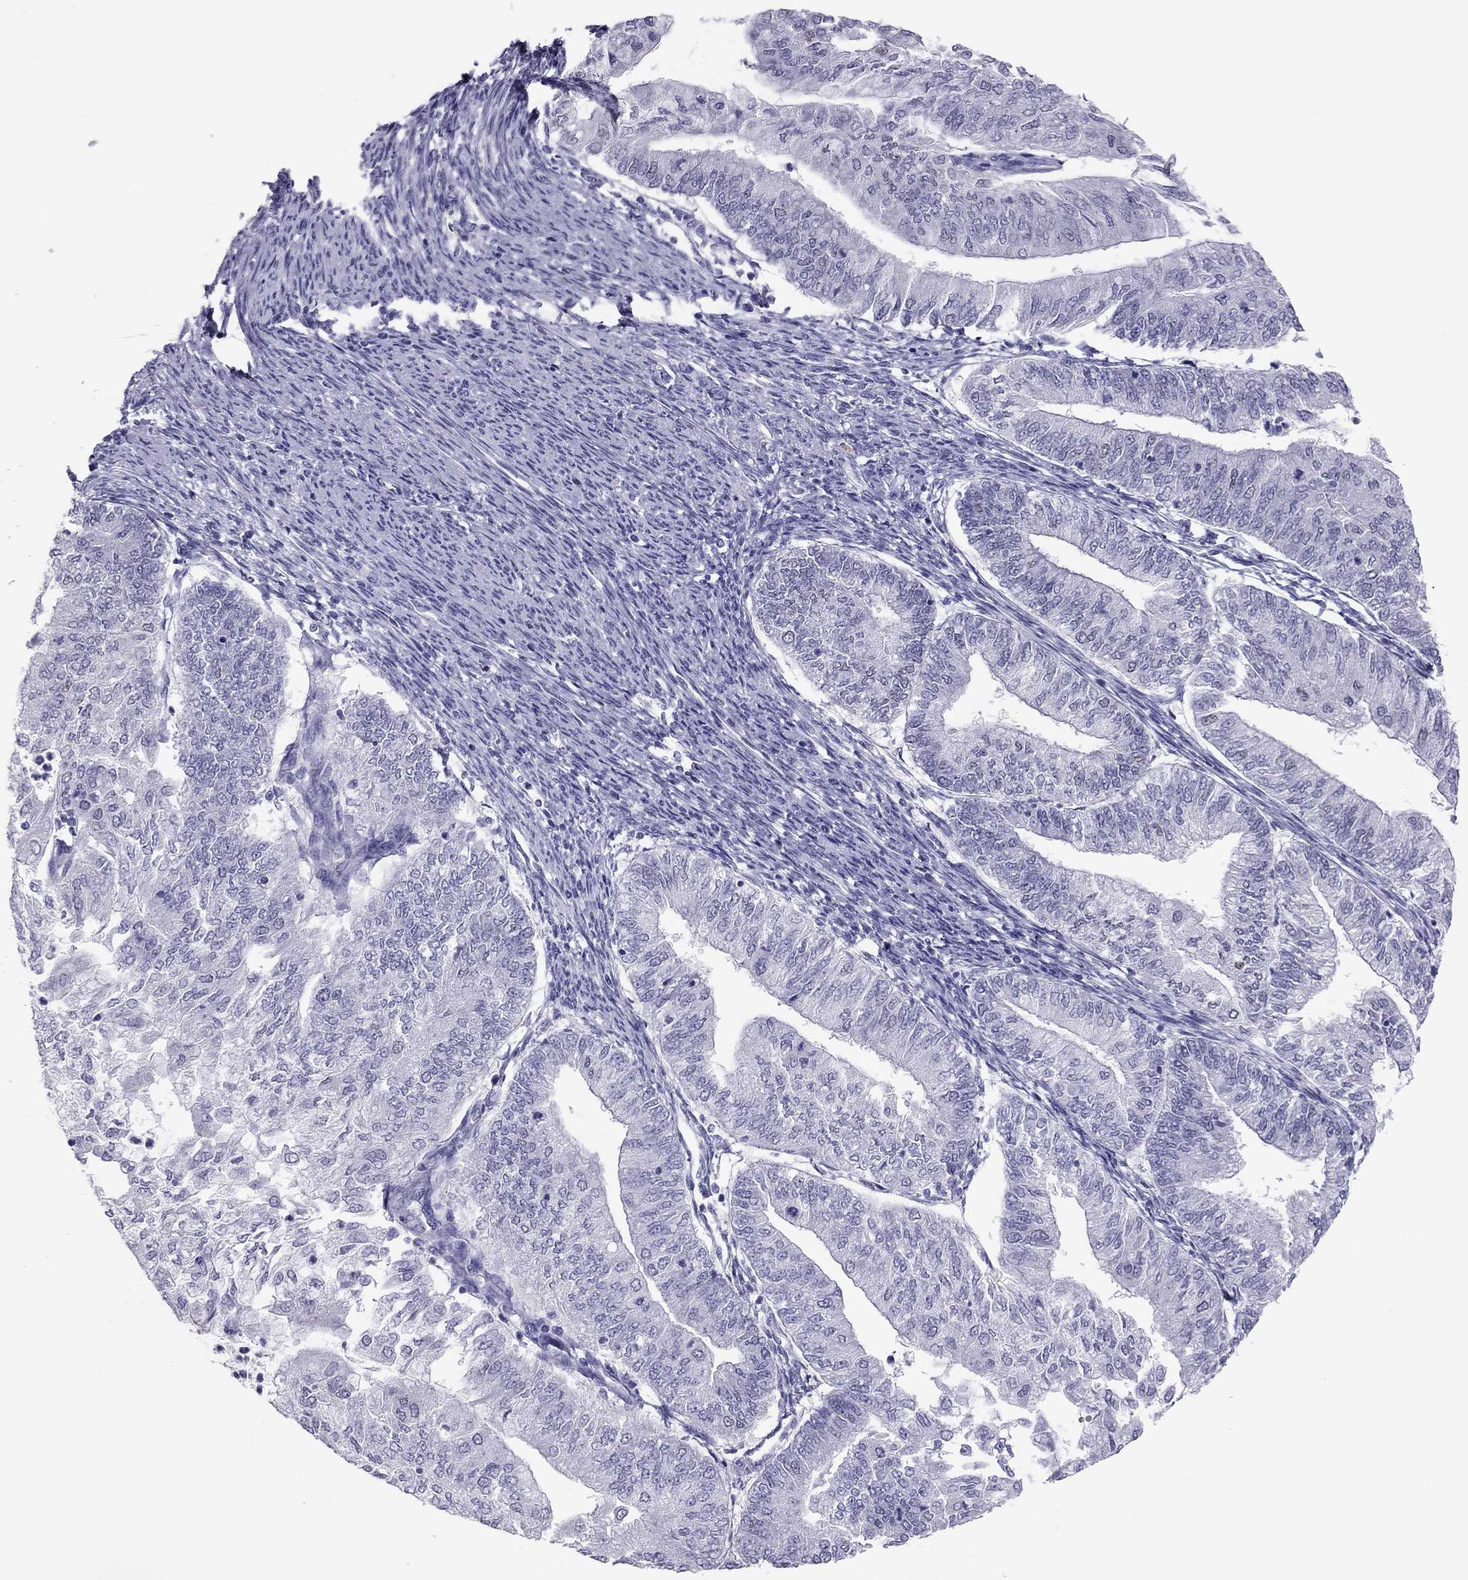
{"staining": {"intensity": "negative", "quantity": "none", "location": "none"}, "tissue": "endometrial cancer", "cell_type": "Tumor cells", "image_type": "cancer", "snomed": [{"axis": "morphology", "description": "Adenocarcinoma, NOS"}, {"axis": "topography", "description": "Endometrium"}], "caption": "This micrograph is of endometrial cancer stained with immunohistochemistry (IHC) to label a protein in brown with the nuclei are counter-stained blue. There is no expression in tumor cells. (DAB immunohistochemistry (IHC) with hematoxylin counter stain).", "gene": "PHOX2A", "patient": {"sex": "female", "age": 59}}